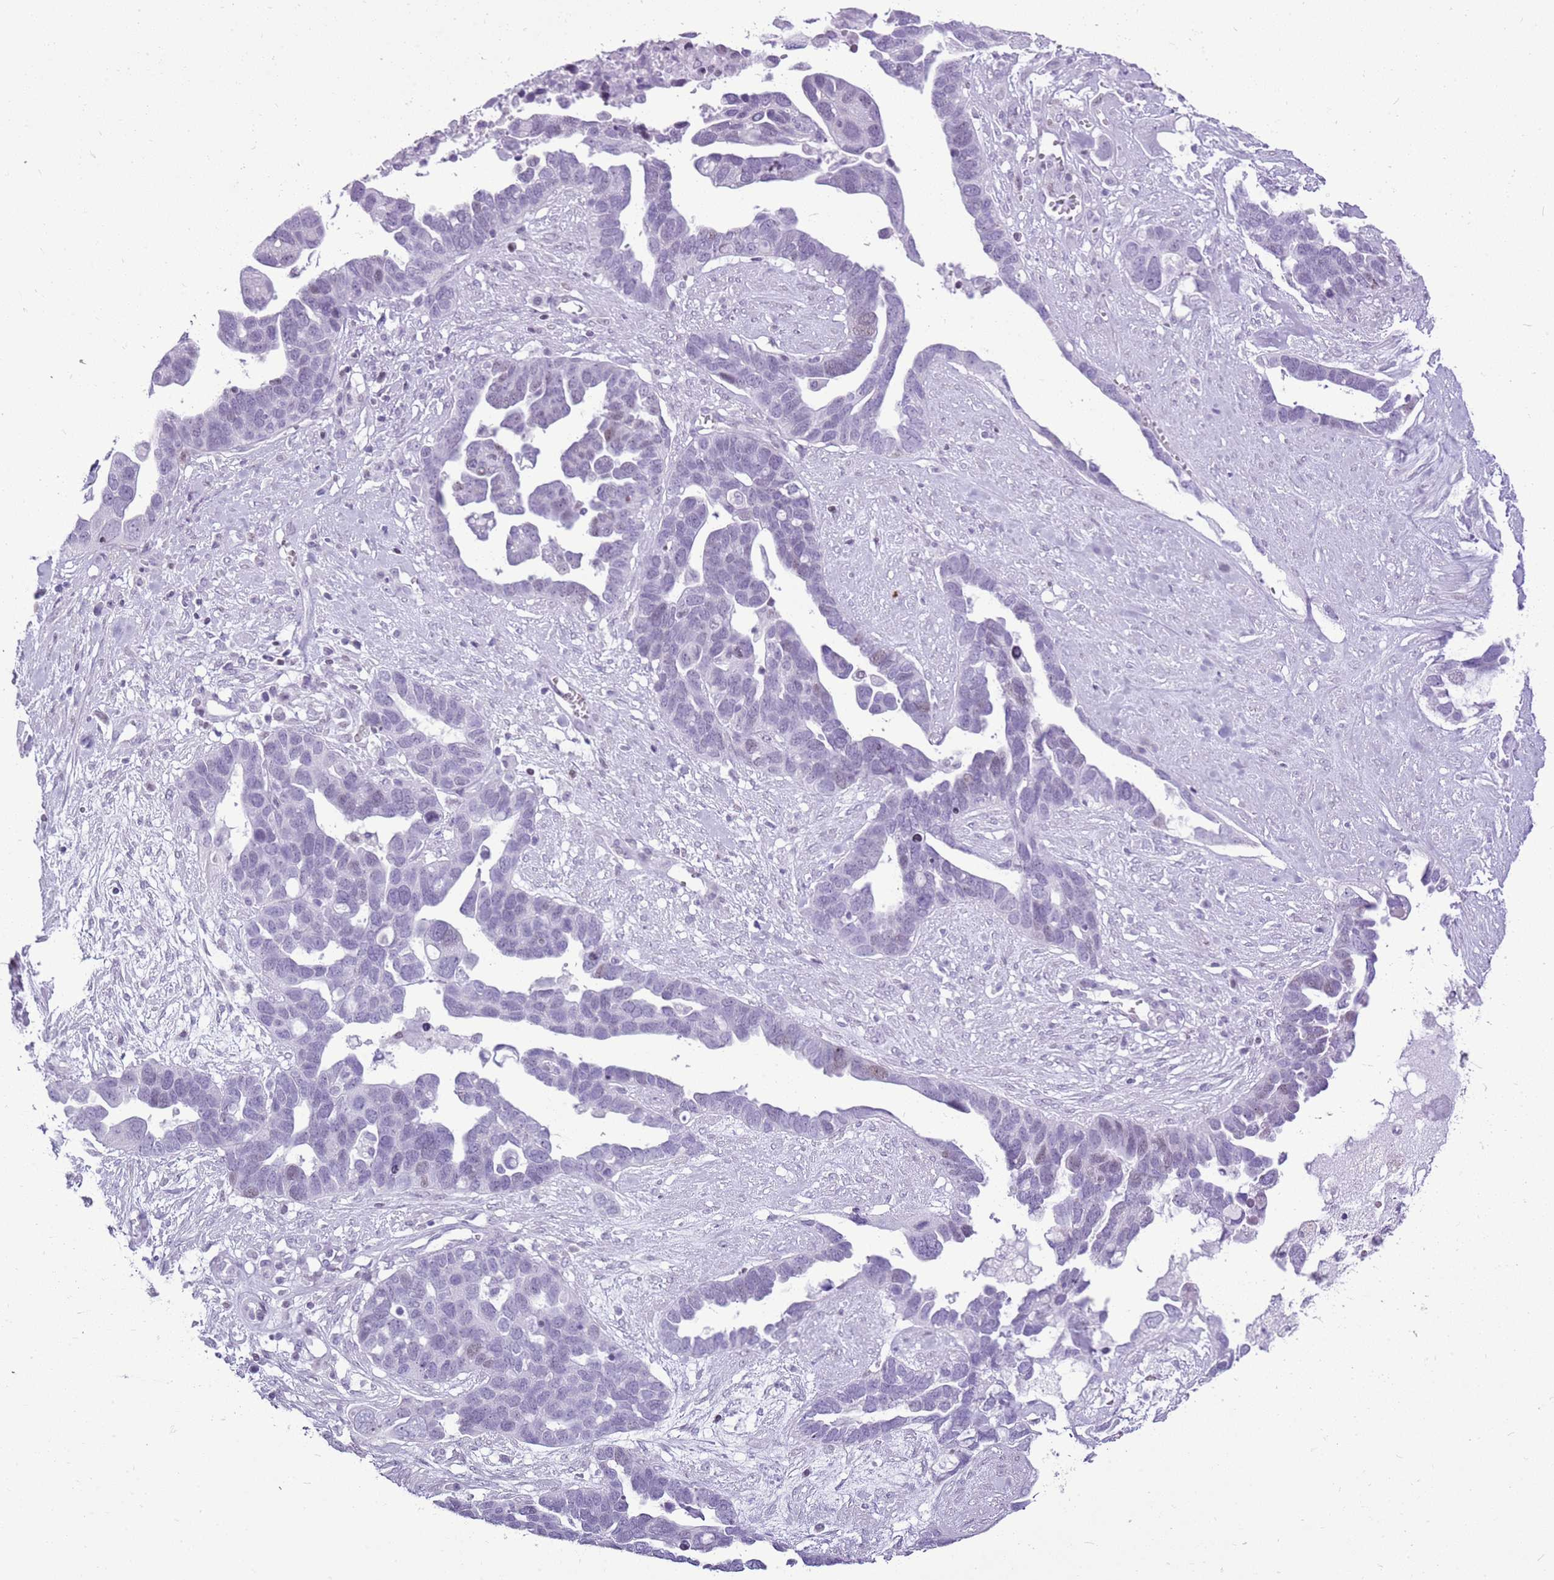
{"staining": {"intensity": "negative", "quantity": "none", "location": "none"}, "tissue": "ovarian cancer", "cell_type": "Tumor cells", "image_type": "cancer", "snomed": [{"axis": "morphology", "description": "Cystadenocarcinoma, serous, NOS"}, {"axis": "topography", "description": "Ovary"}], "caption": "Tumor cells show no significant expression in serous cystadenocarcinoma (ovarian).", "gene": "ASIP", "patient": {"sex": "female", "age": 54}}